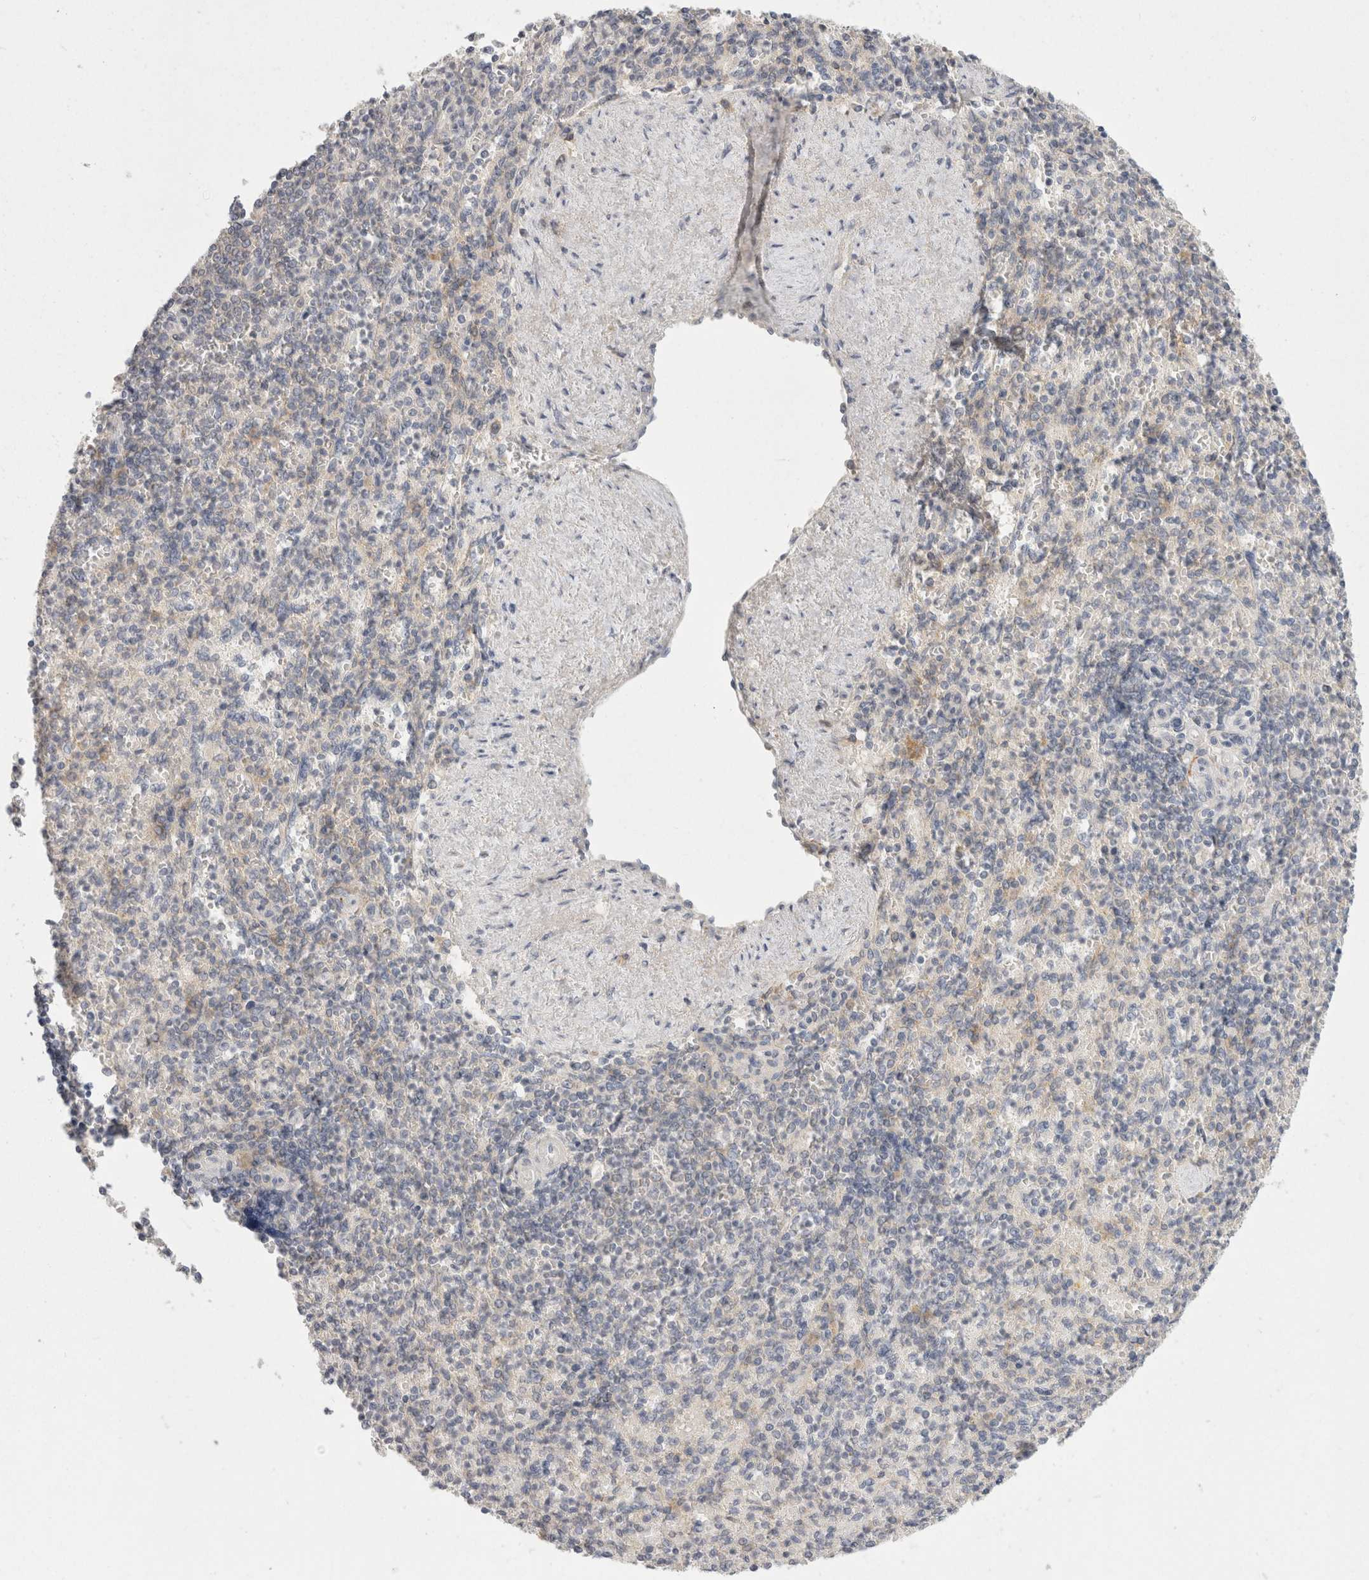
{"staining": {"intensity": "weak", "quantity": "<25%", "location": "cytoplasmic/membranous"}, "tissue": "spleen", "cell_type": "Cells in red pulp", "image_type": "normal", "snomed": [{"axis": "morphology", "description": "Normal tissue, NOS"}, {"axis": "topography", "description": "Spleen"}], "caption": "The micrograph exhibits no staining of cells in red pulp in normal spleen. Brightfield microscopy of IHC stained with DAB (3,3'-diaminobenzidine) (brown) and hematoxylin (blue), captured at high magnification.", "gene": "CHRM4", "patient": {"sex": "female", "age": 74}}